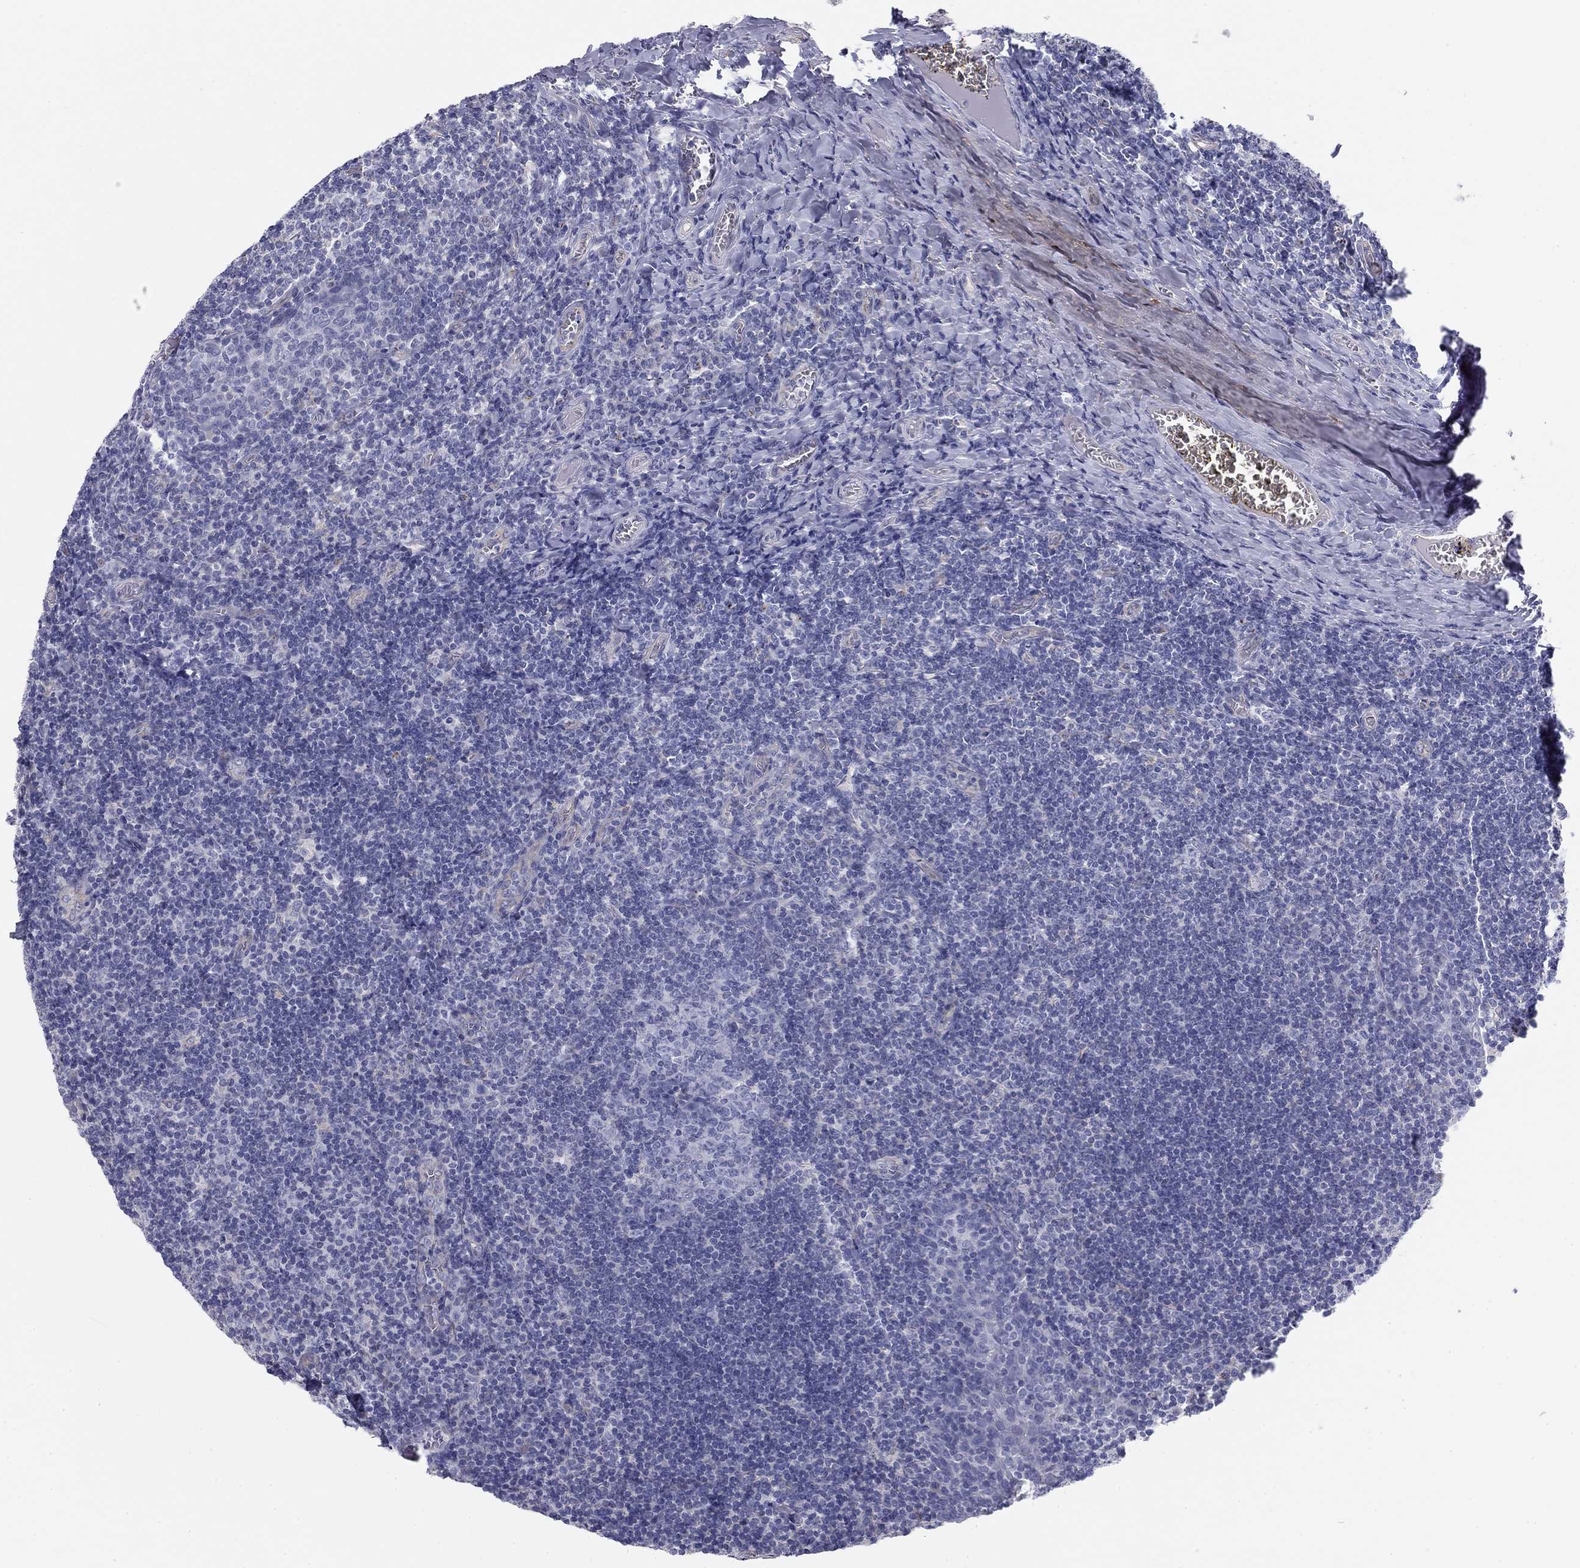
{"staining": {"intensity": "negative", "quantity": "none", "location": "none"}, "tissue": "tonsil", "cell_type": "Germinal center cells", "image_type": "normal", "snomed": [{"axis": "morphology", "description": "Normal tissue, NOS"}, {"axis": "topography", "description": "Tonsil"}], "caption": "Immunohistochemical staining of benign tonsil shows no significant staining in germinal center cells. (Brightfield microscopy of DAB (3,3'-diaminobenzidine) immunohistochemistry at high magnification).", "gene": "SEPTIN3", "patient": {"sex": "female", "age": 13}}